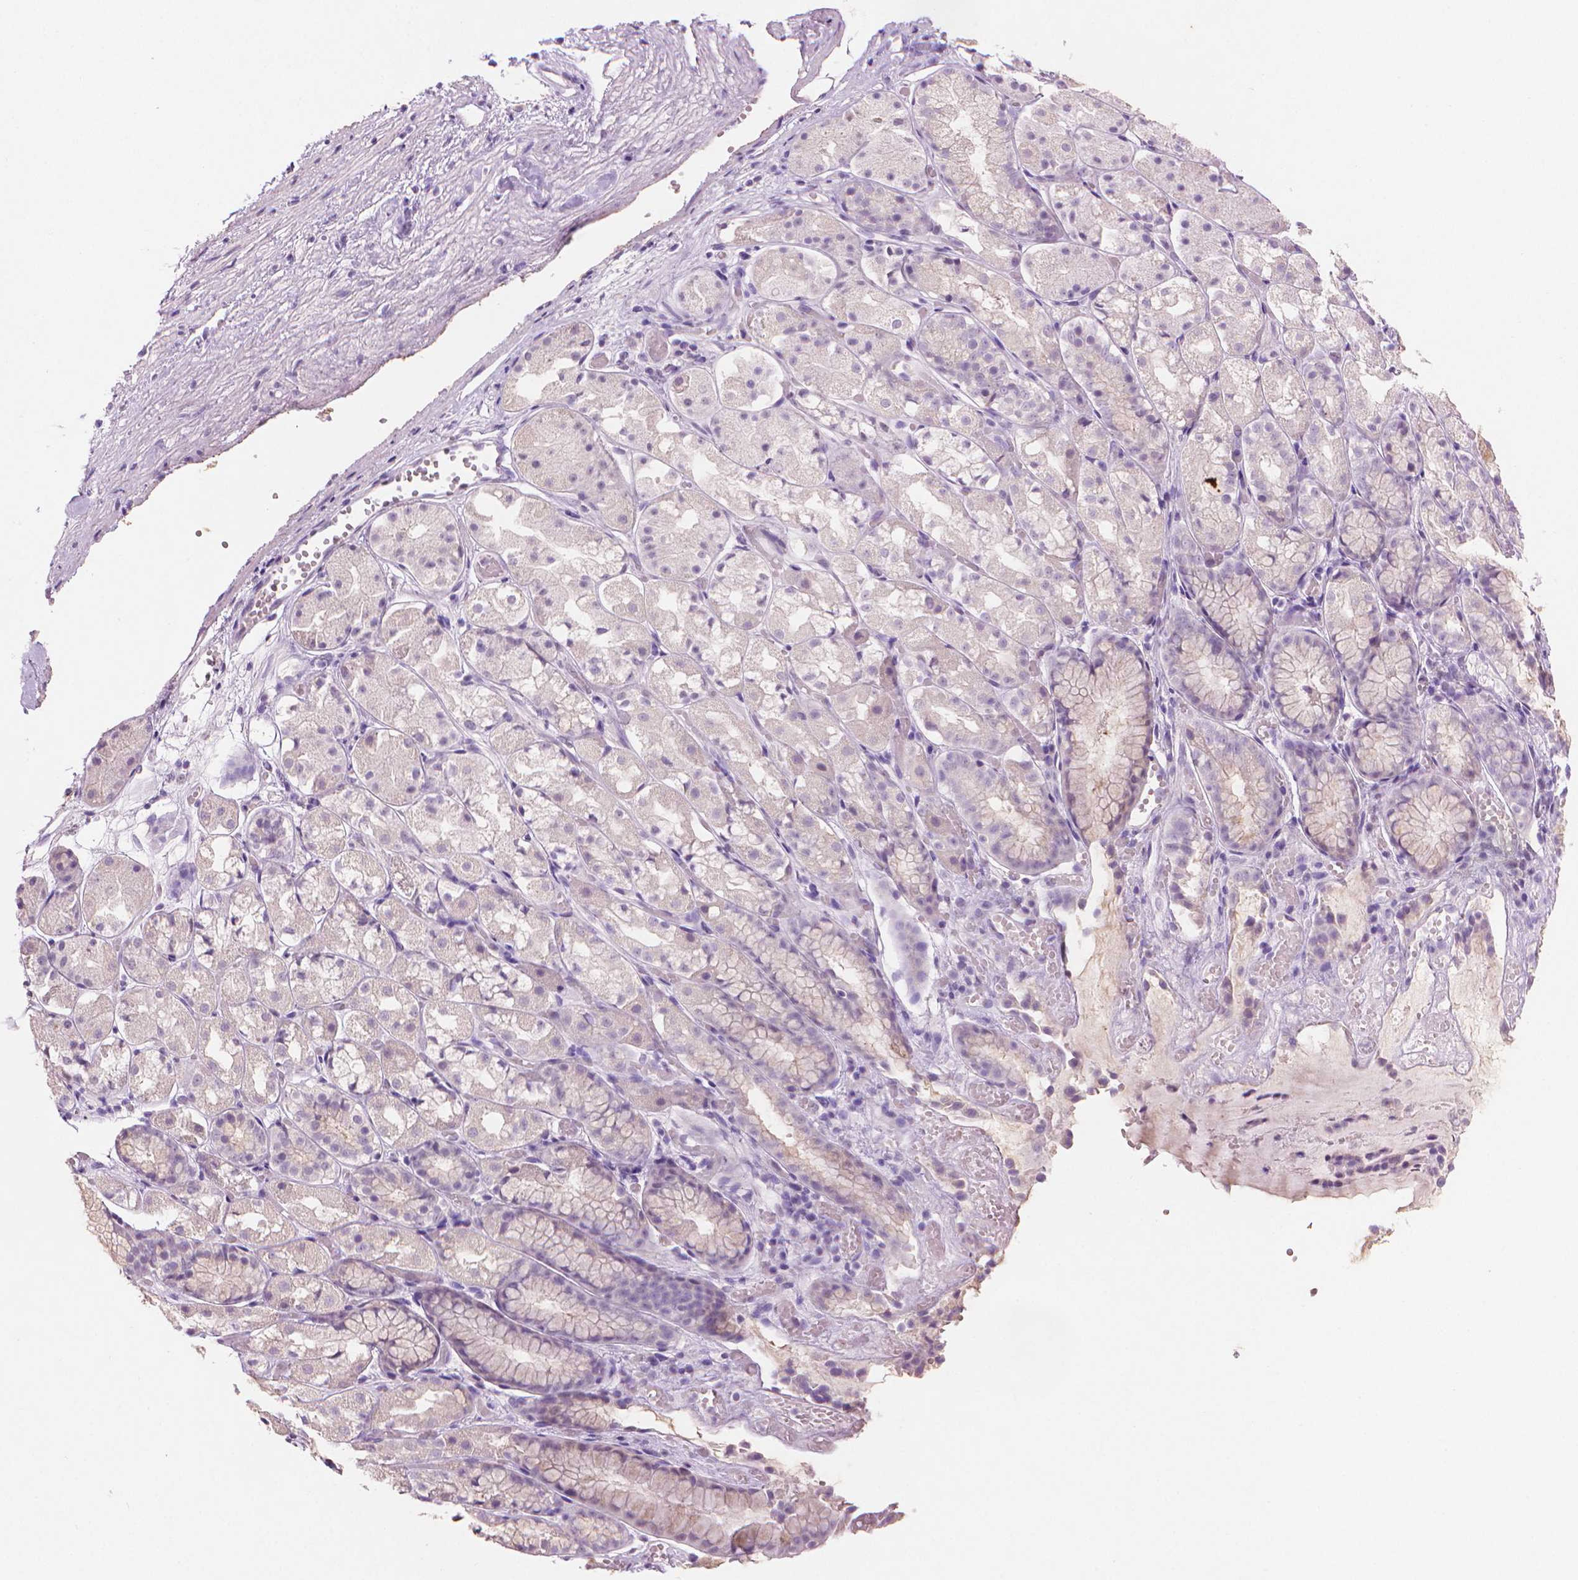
{"staining": {"intensity": "negative", "quantity": "none", "location": "none"}, "tissue": "stomach", "cell_type": "Glandular cells", "image_type": "normal", "snomed": [{"axis": "morphology", "description": "Normal tissue, NOS"}, {"axis": "topography", "description": "Stomach"}], "caption": "The IHC micrograph has no significant positivity in glandular cells of stomach. Brightfield microscopy of immunohistochemistry stained with DAB (3,3'-diaminobenzidine) (brown) and hematoxylin (blue), captured at high magnification.", "gene": "MLANA", "patient": {"sex": "male", "age": 70}}